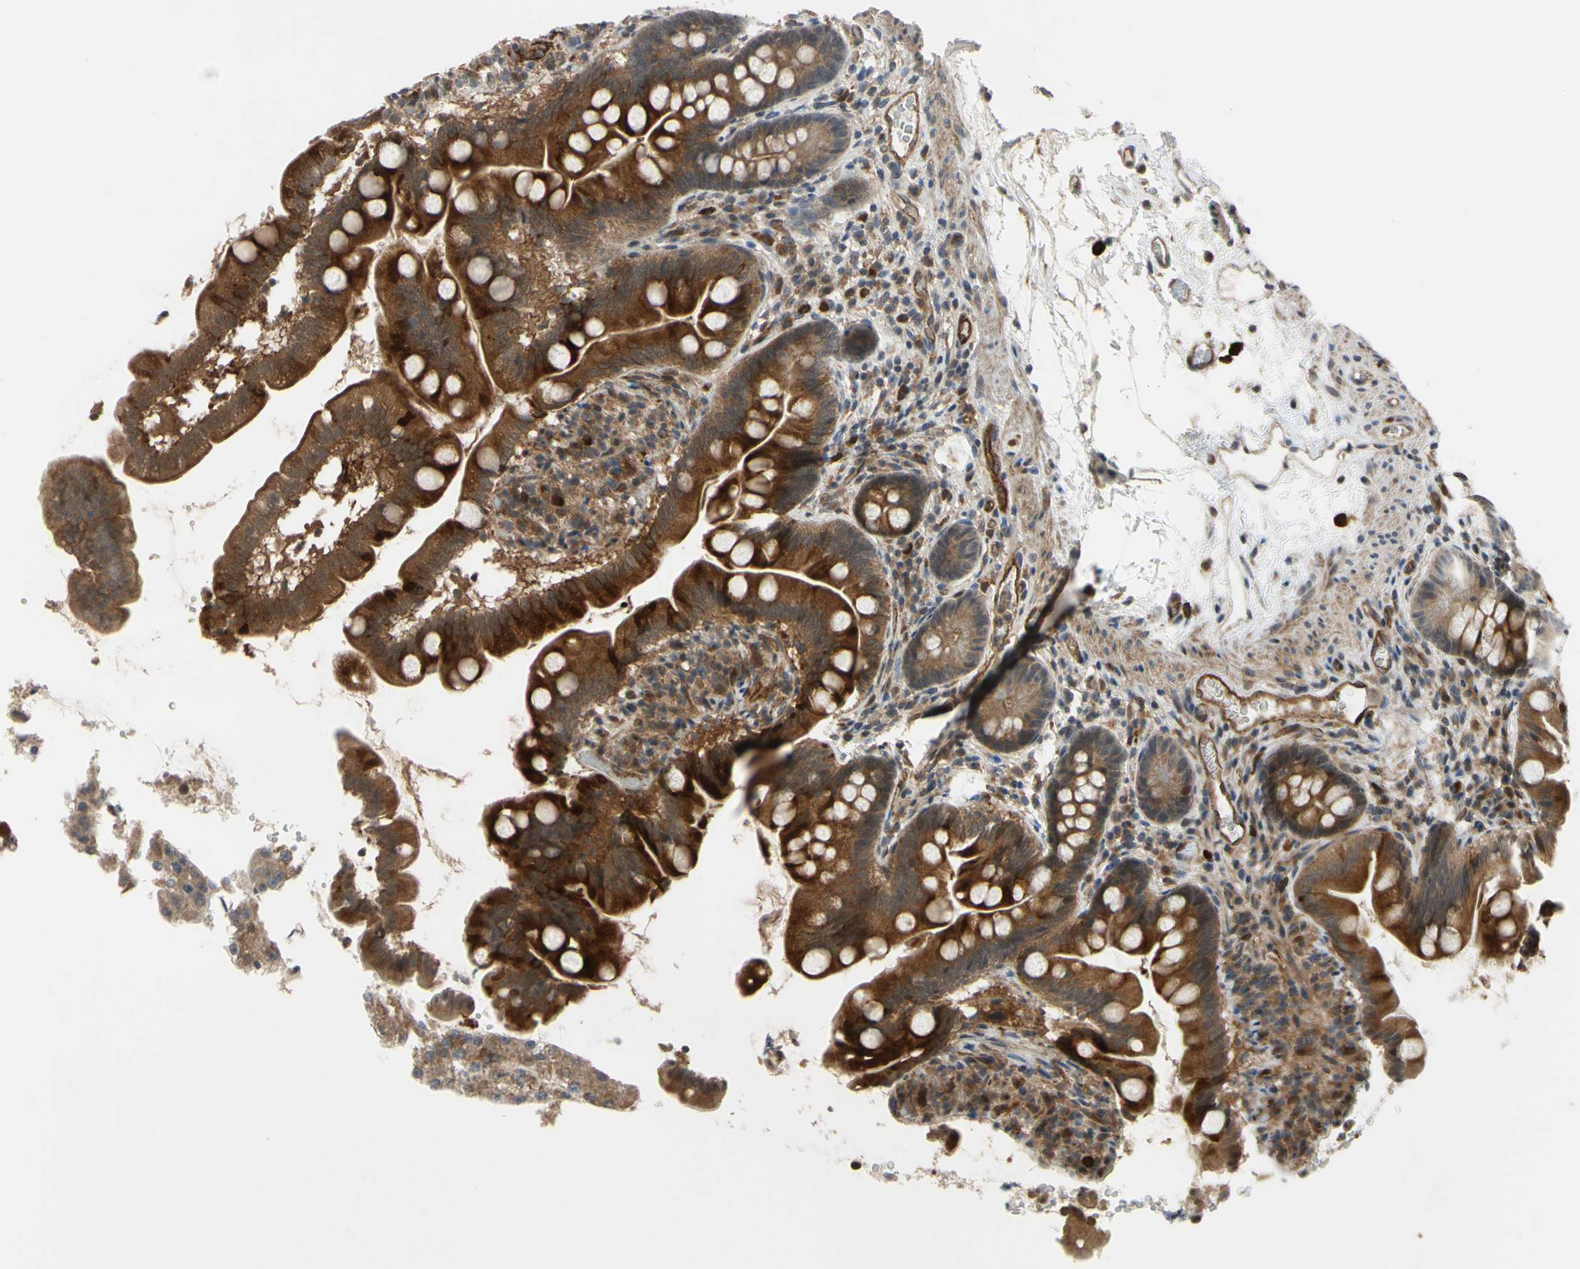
{"staining": {"intensity": "strong", "quantity": ">75%", "location": "cytoplasmic/membranous"}, "tissue": "small intestine", "cell_type": "Glandular cells", "image_type": "normal", "snomed": [{"axis": "morphology", "description": "Normal tissue, NOS"}, {"axis": "topography", "description": "Small intestine"}], "caption": "Strong cytoplasmic/membranous positivity is seen in about >75% of glandular cells in normal small intestine. The staining was performed using DAB (3,3'-diaminobenzidine) to visualize the protein expression in brown, while the nuclei were stained in blue with hematoxylin (Magnification: 20x).", "gene": "COMMD9", "patient": {"sex": "female", "age": 56}}